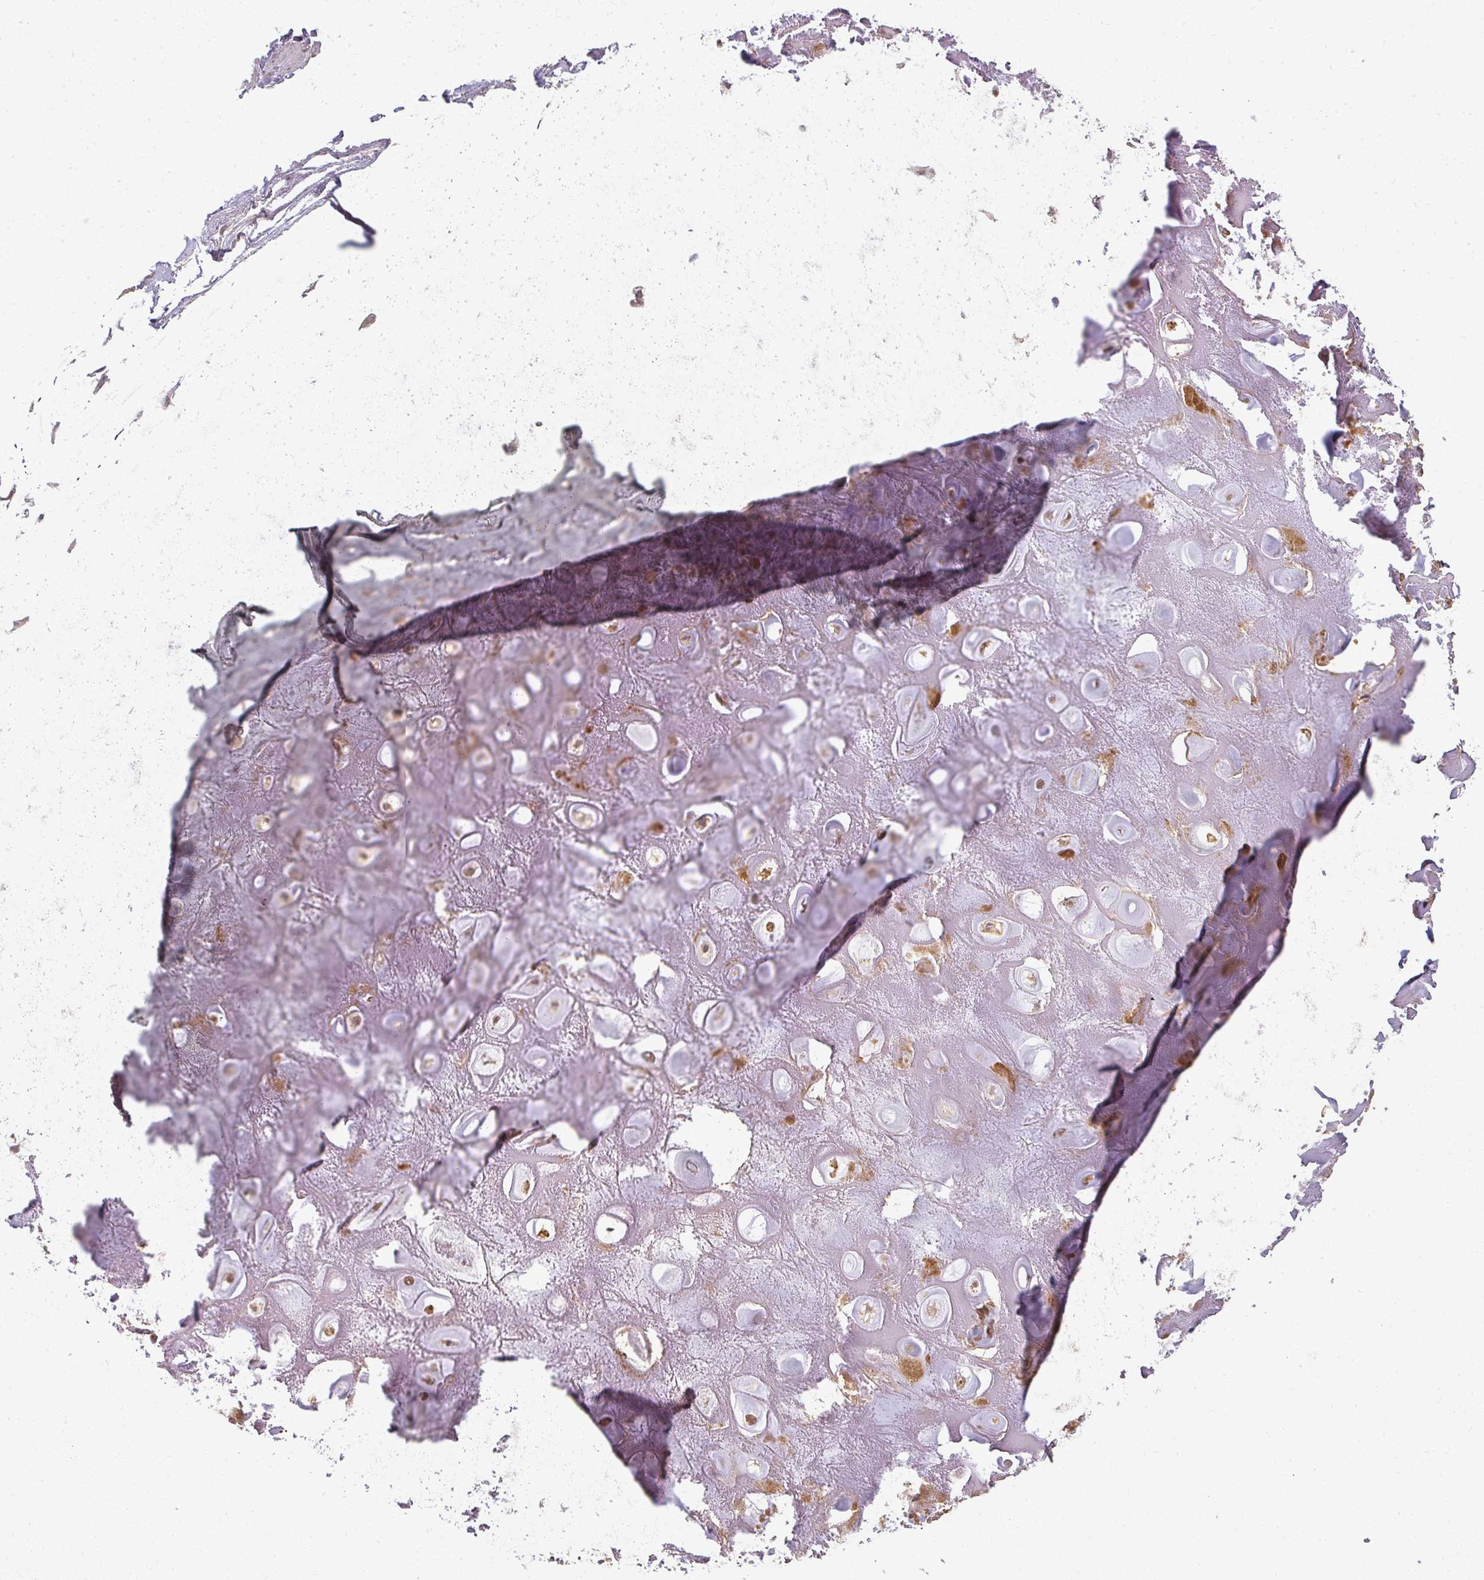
{"staining": {"intensity": "negative", "quantity": "none", "location": "none"}, "tissue": "adipose tissue", "cell_type": "Adipocytes", "image_type": "normal", "snomed": [{"axis": "morphology", "description": "Normal tissue, NOS"}, {"axis": "topography", "description": "Cartilage tissue"}], "caption": "An immunohistochemistry photomicrograph of unremarkable adipose tissue is shown. There is no staining in adipocytes of adipose tissue. Nuclei are stained in blue.", "gene": "CNOT1", "patient": {"sex": "male", "age": 81}}